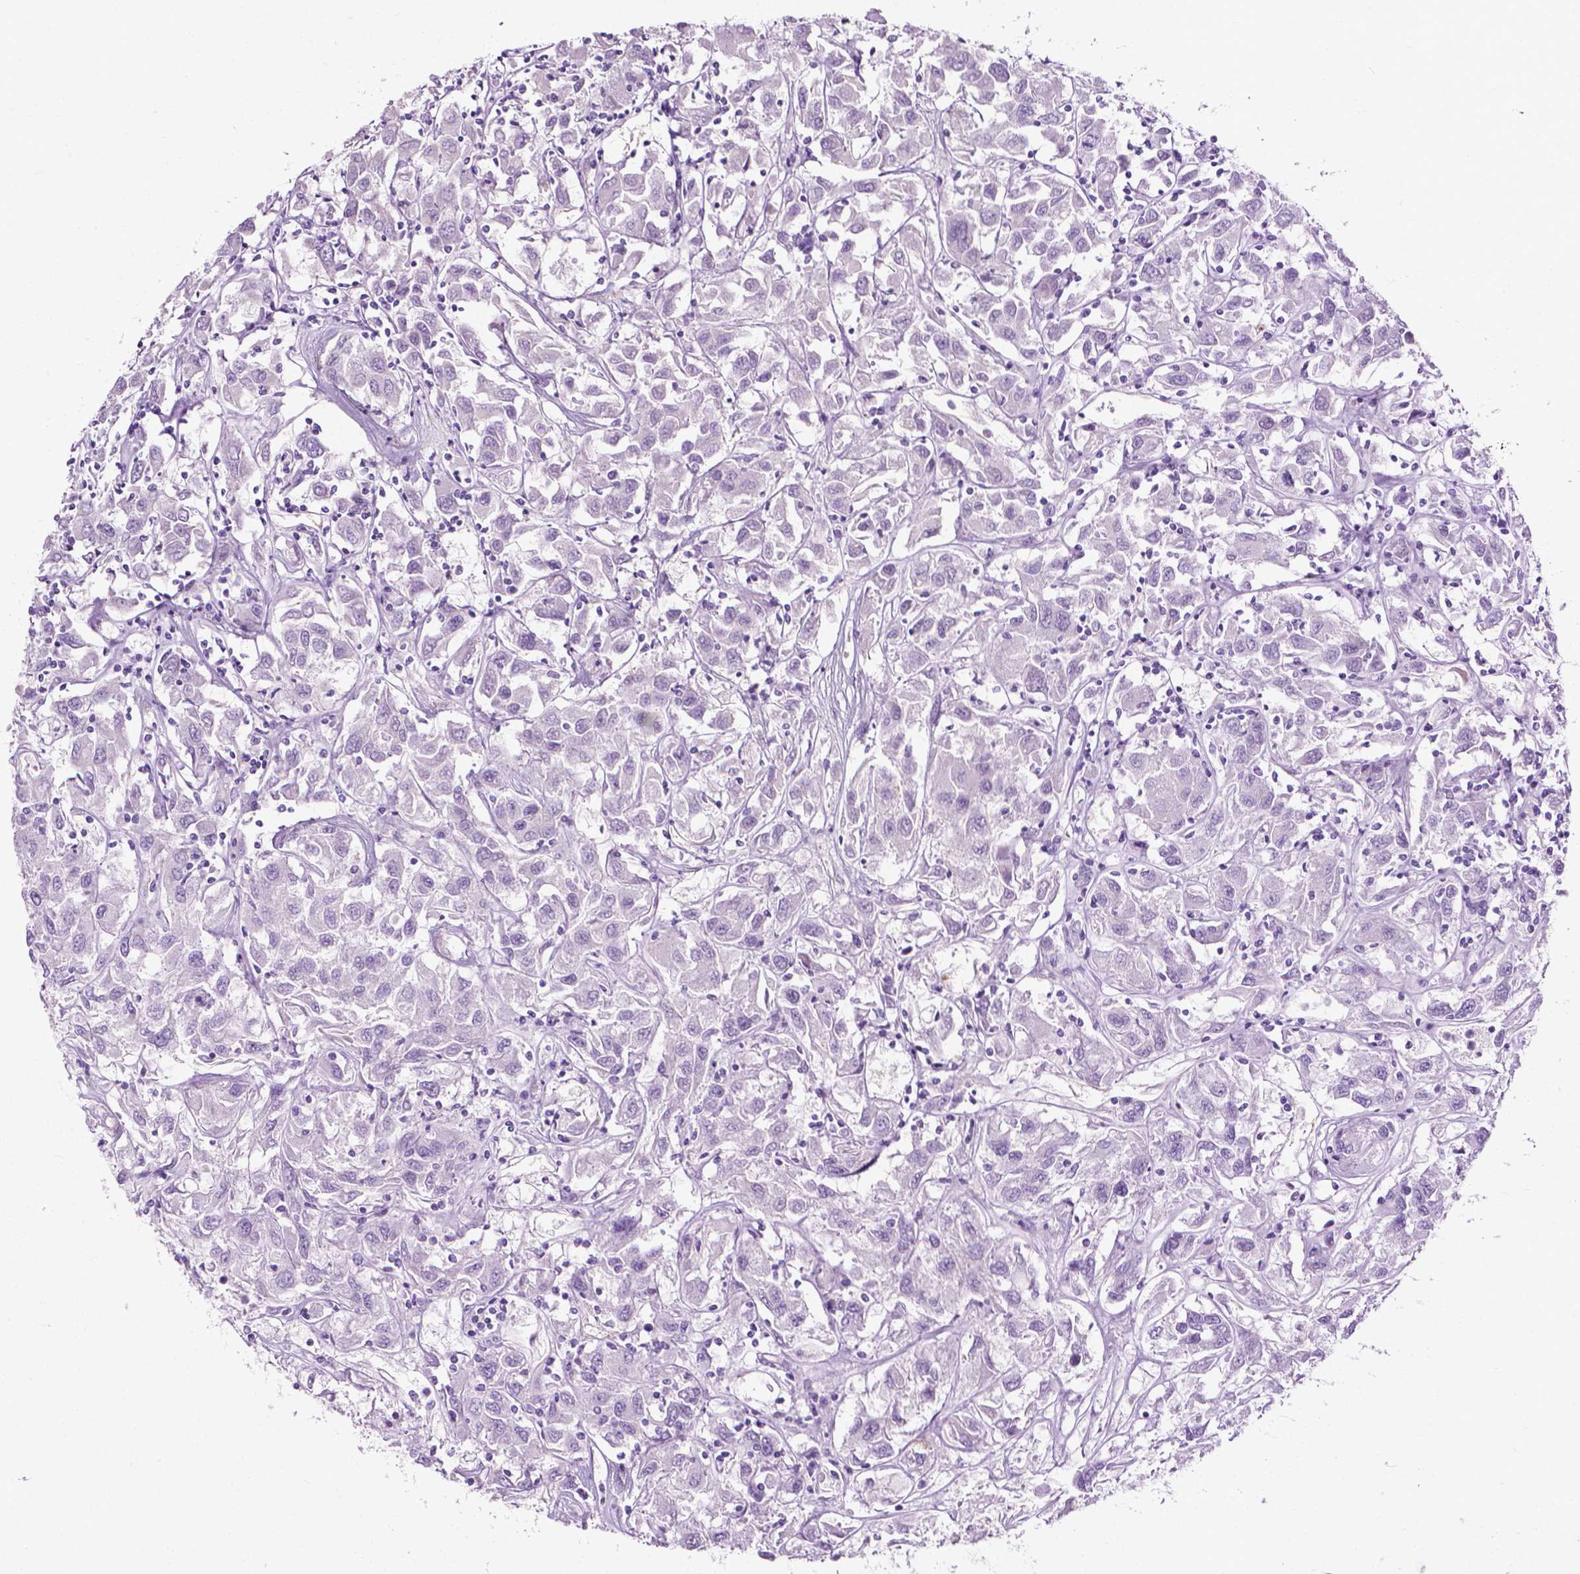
{"staining": {"intensity": "negative", "quantity": "none", "location": "none"}, "tissue": "renal cancer", "cell_type": "Tumor cells", "image_type": "cancer", "snomed": [{"axis": "morphology", "description": "Adenocarcinoma, NOS"}, {"axis": "topography", "description": "Kidney"}], "caption": "This is an immunohistochemistry photomicrograph of renal adenocarcinoma. There is no positivity in tumor cells.", "gene": "KRT73", "patient": {"sex": "female", "age": 76}}